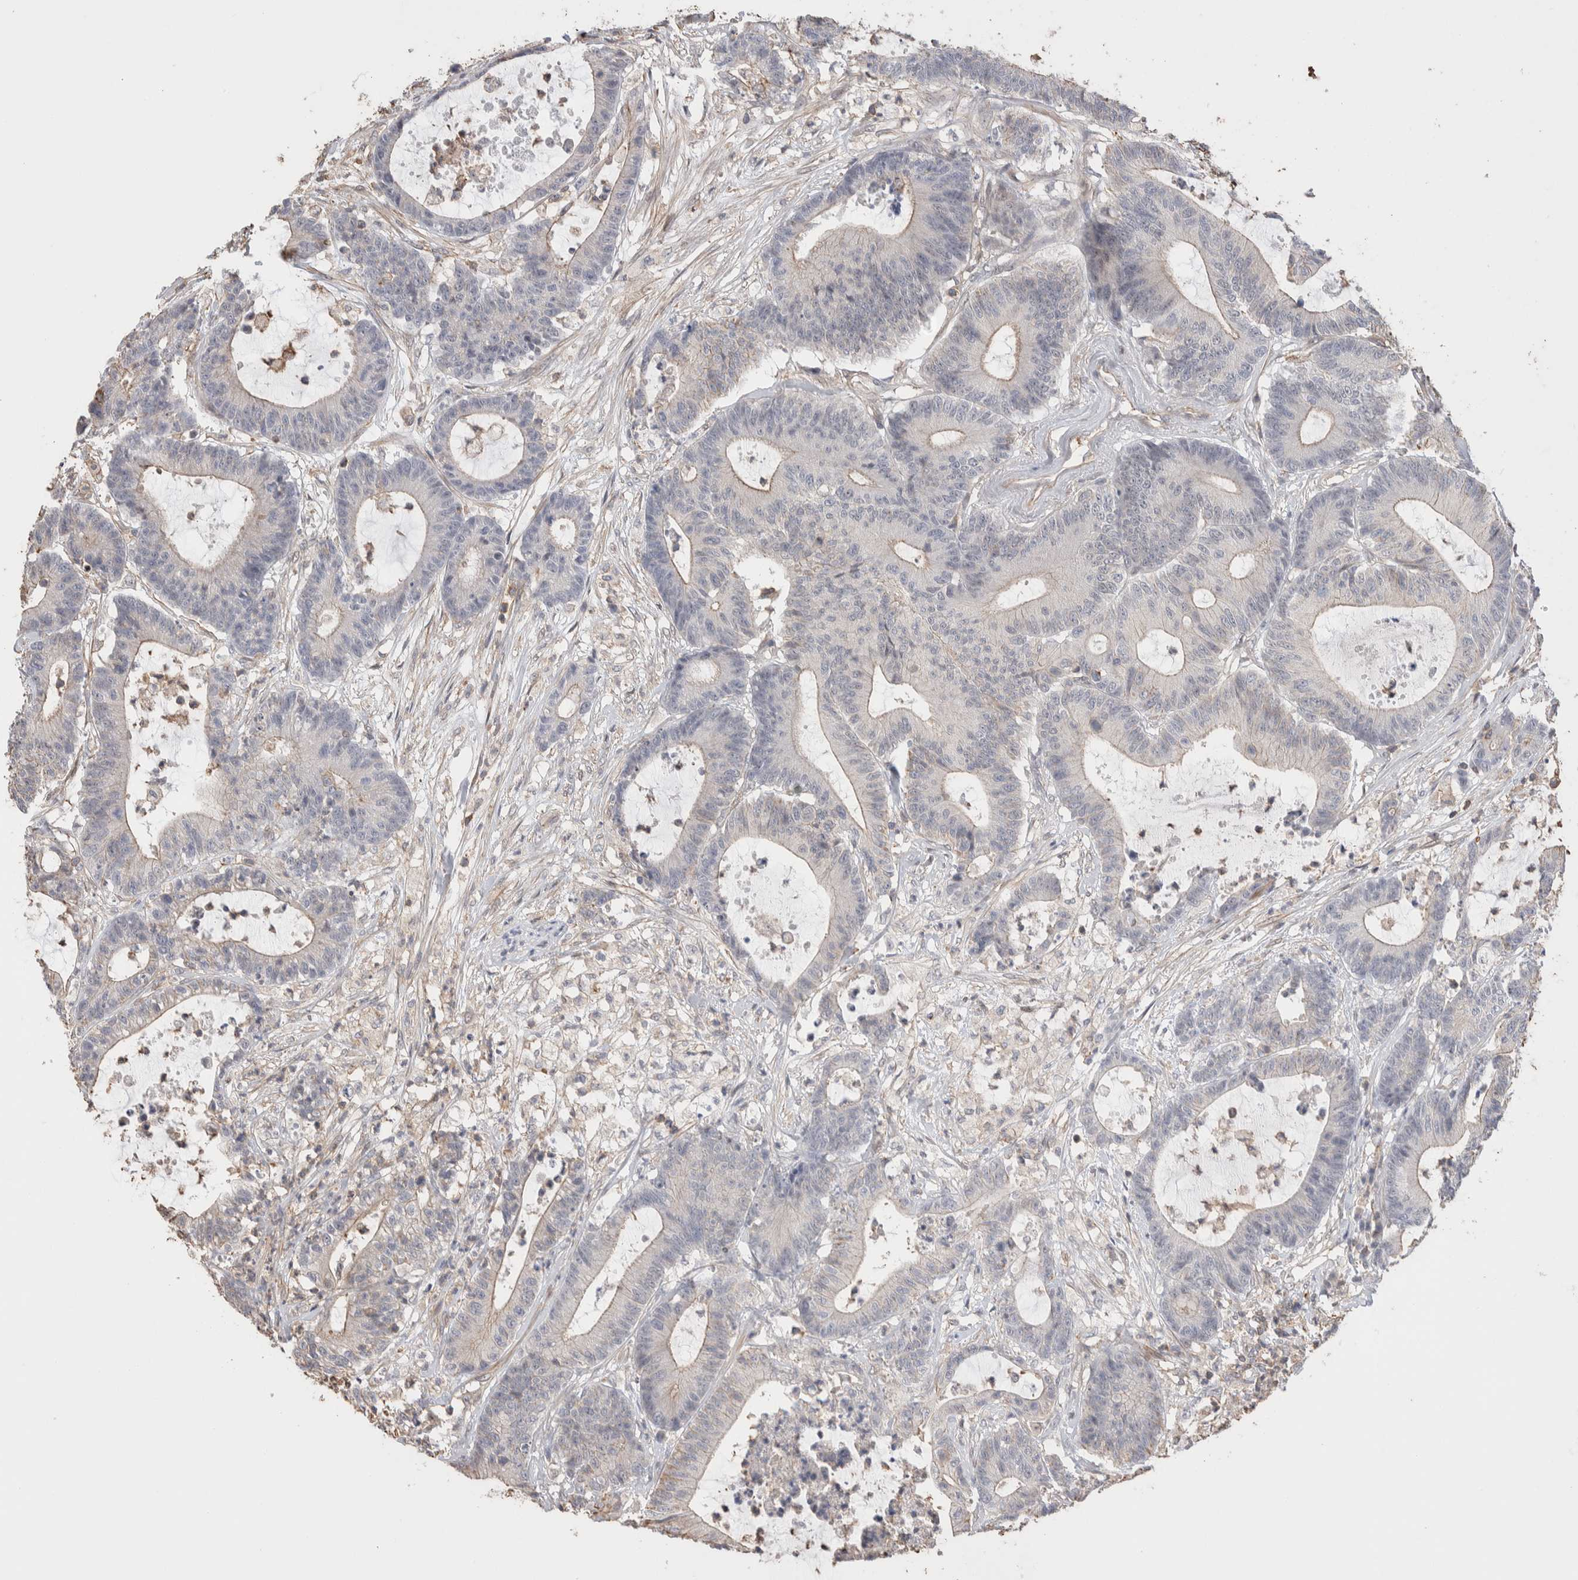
{"staining": {"intensity": "weak", "quantity": "<25%", "location": "cytoplasmic/membranous"}, "tissue": "colorectal cancer", "cell_type": "Tumor cells", "image_type": "cancer", "snomed": [{"axis": "morphology", "description": "Adenocarcinoma, NOS"}, {"axis": "topography", "description": "Colon"}], "caption": "This is an immunohistochemistry (IHC) image of human adenocarcinoma (colorectal). There is no staining in tumor cells.", "gene": "ZNF704", "patient": {"sex": "female", "age": 84}}